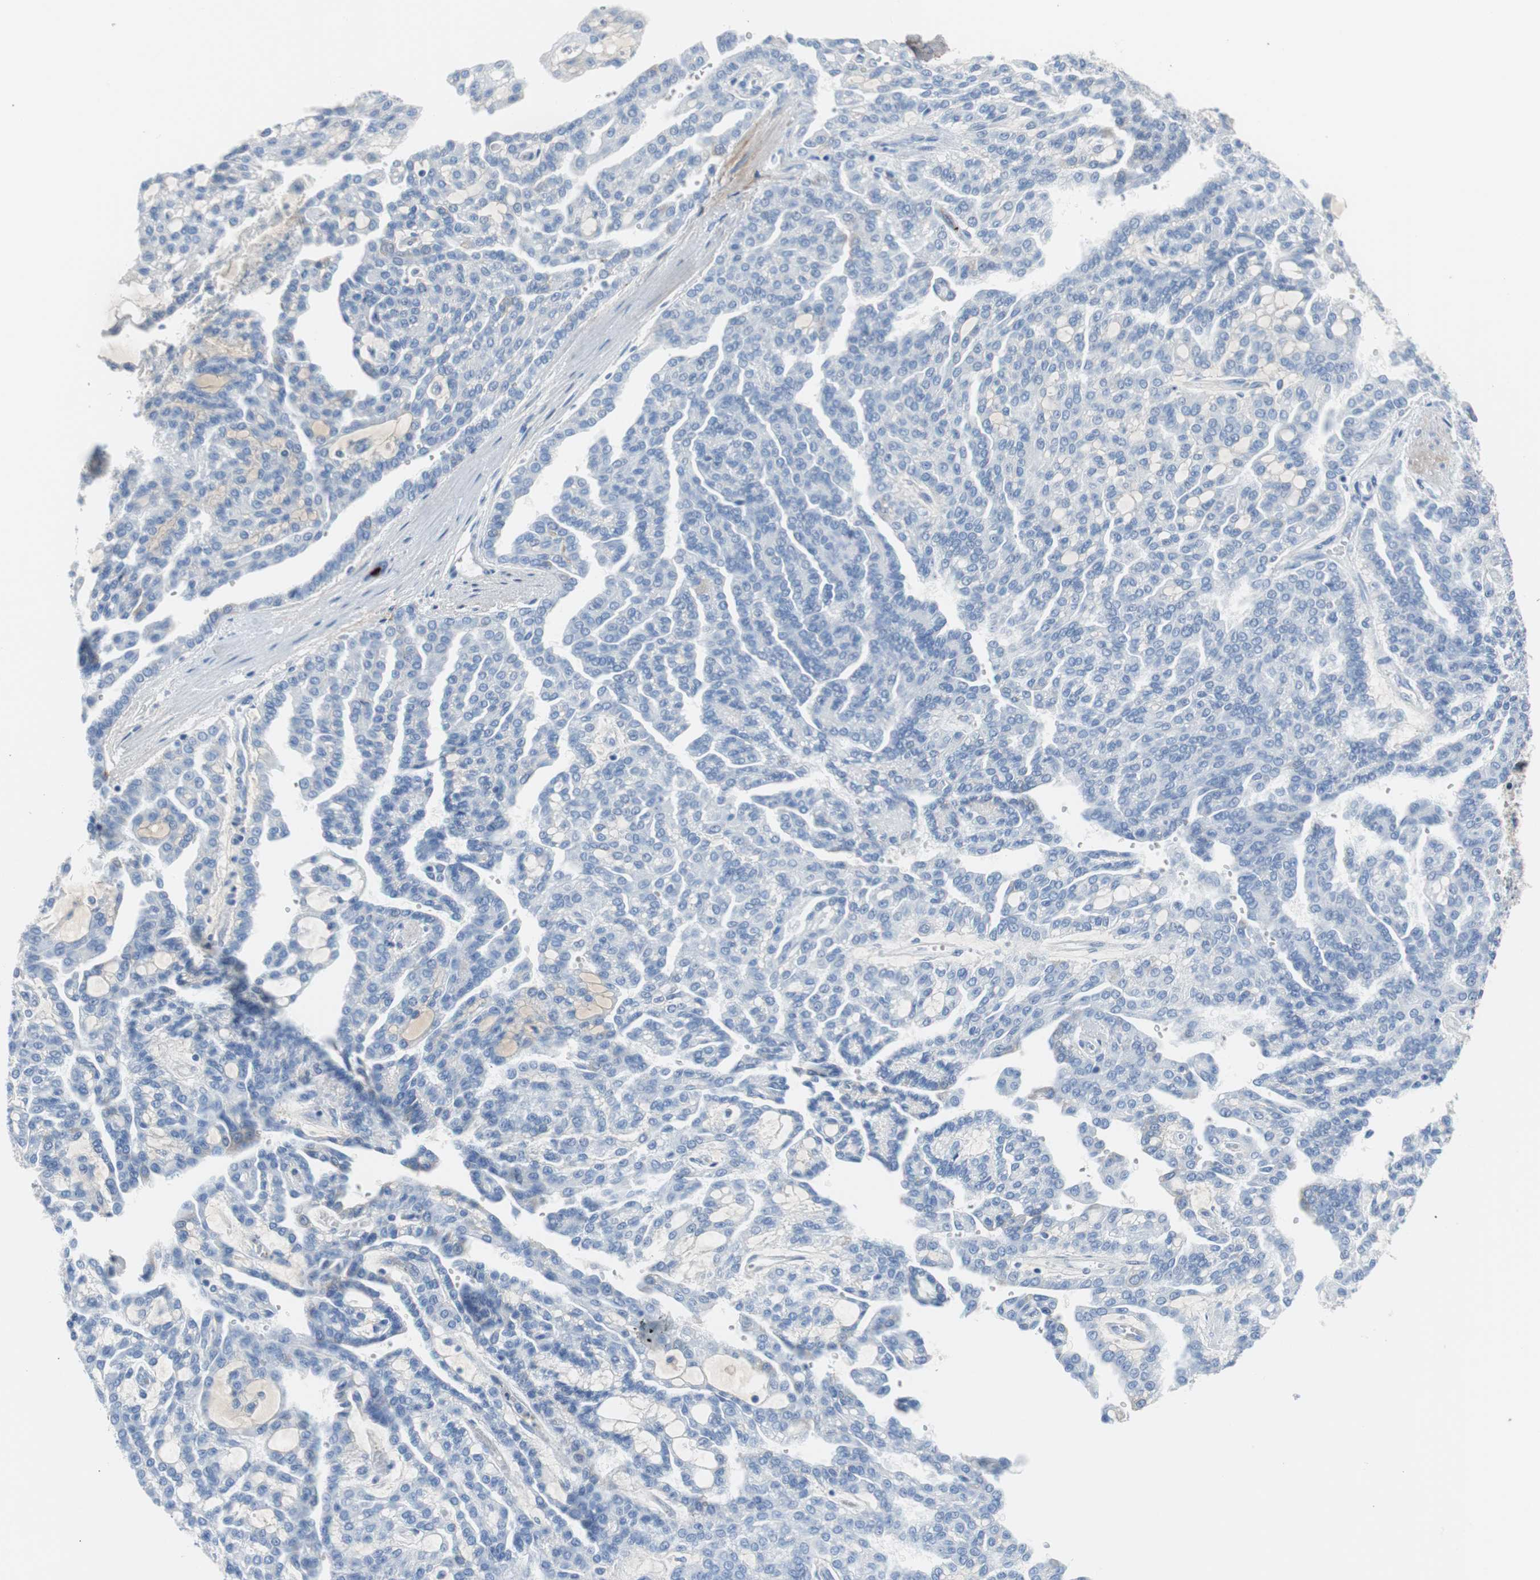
{"staining": {"intensity": "negative", "quantity": "none", "location": "none"}, "tissue": "renal cancer", "cell_type": "Tumor cells", "image_type": "cancer", "snomed": [{"axis": "morphology", "description": "Adenocarcinoma, NOS"}, {"axis": "topography", "description": "Kidney"}], "caption": "Renal cancer (adenocarcinoma) was stained to show a protein in brown. There is no significant staining in tumor cells.", "gene": "APCS", "patient": {"sex": "male", "age": 63}}